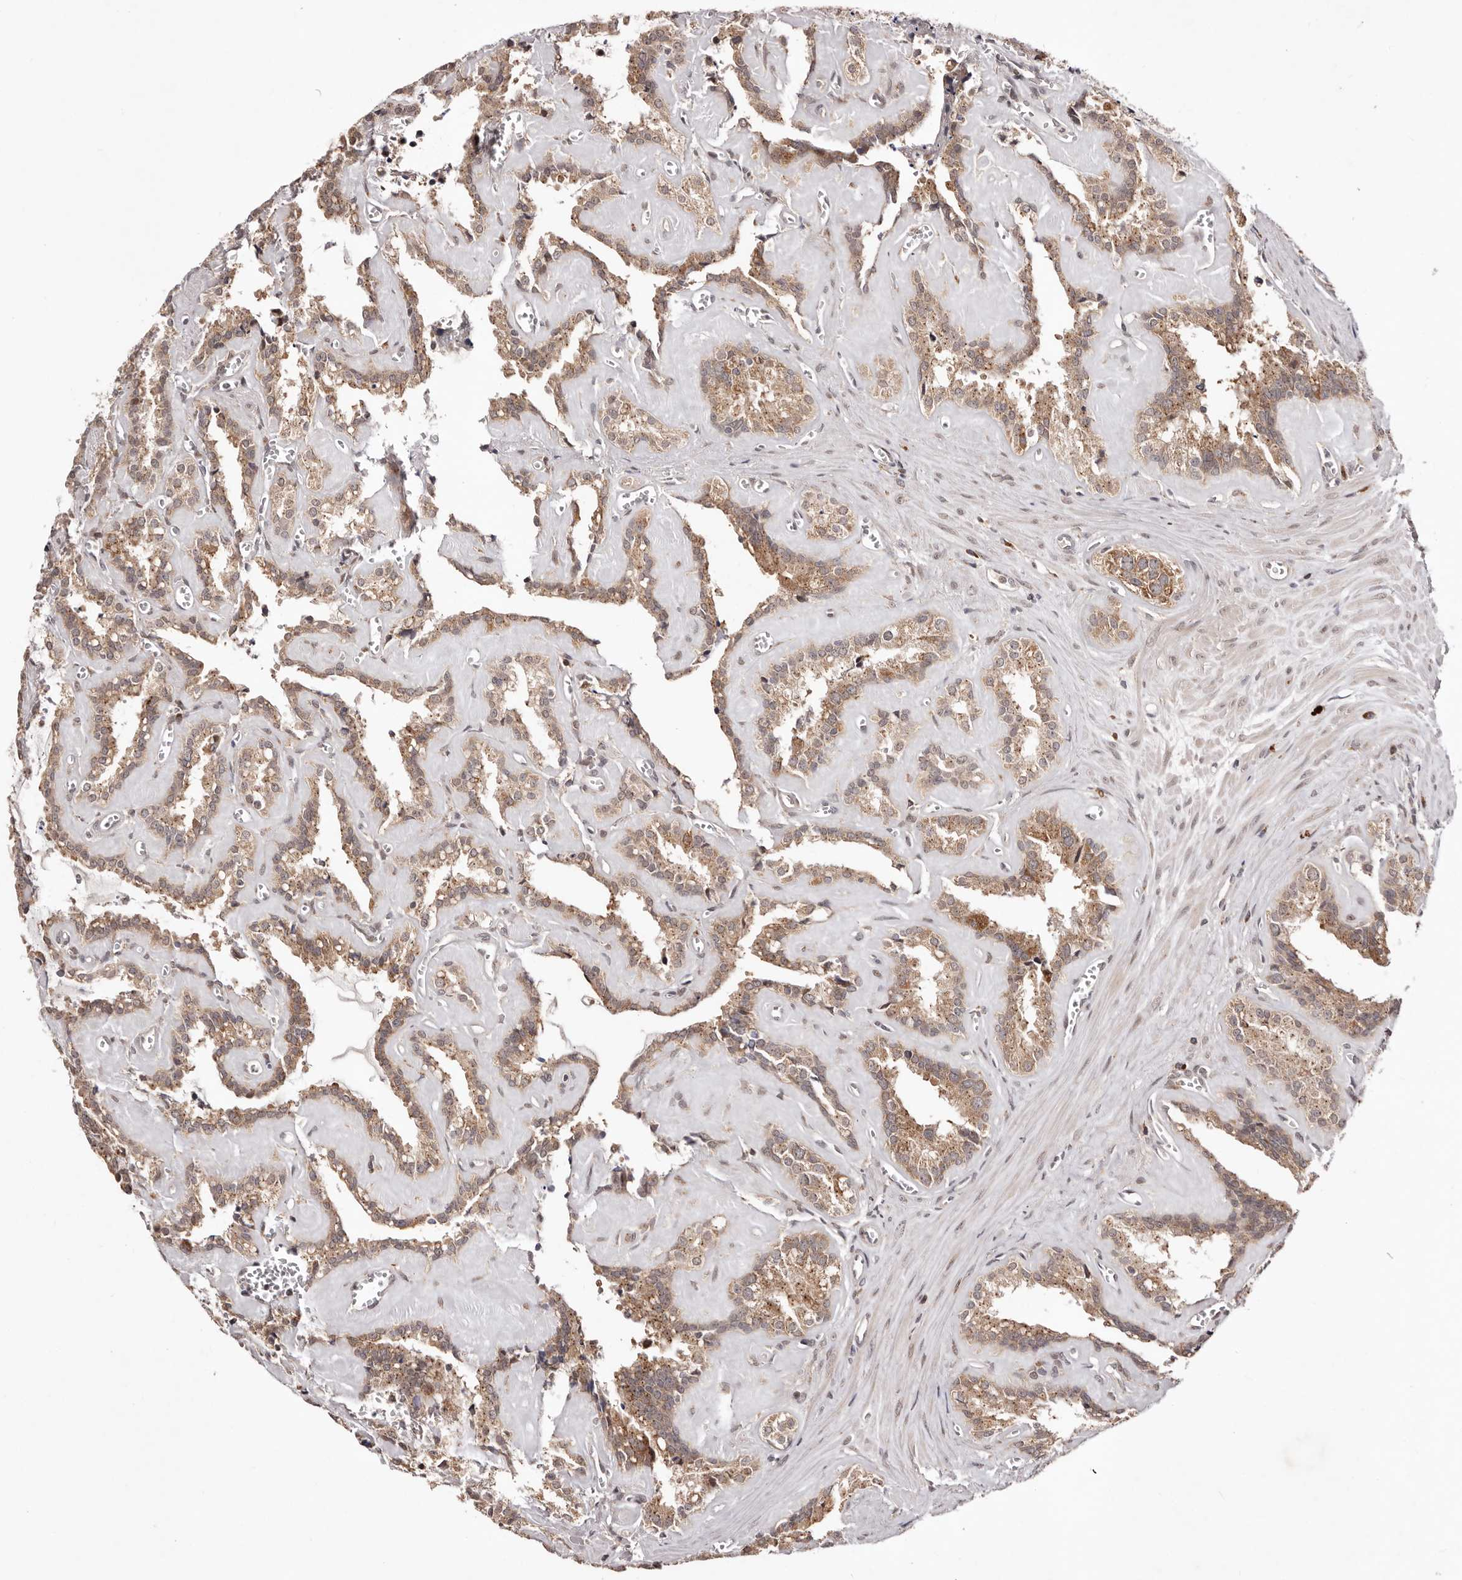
{"staining": {"intensity": "moderate", "quantity": ">75%", "location": "cytoplasmic/membranous"}, "tissue": "seminal vesicle", "cell_type": "Glandular cells", "image_type": "normal", "snomed": [{"axis": "morphology", "description": "Normal tissue, NOS"}, {"axis": "topography", "description": "Prostate"}, {"axis": "topography", "description": "Seminal veicle"}], "caption": "Seminal vesicle stained with immunohistochemistry (IHC) reveals moderate cytoplasmic/membranous staining in about >75% of glandular cells.", "gene": "EGR3", "patient": {"sex": "male", "age": 59}}